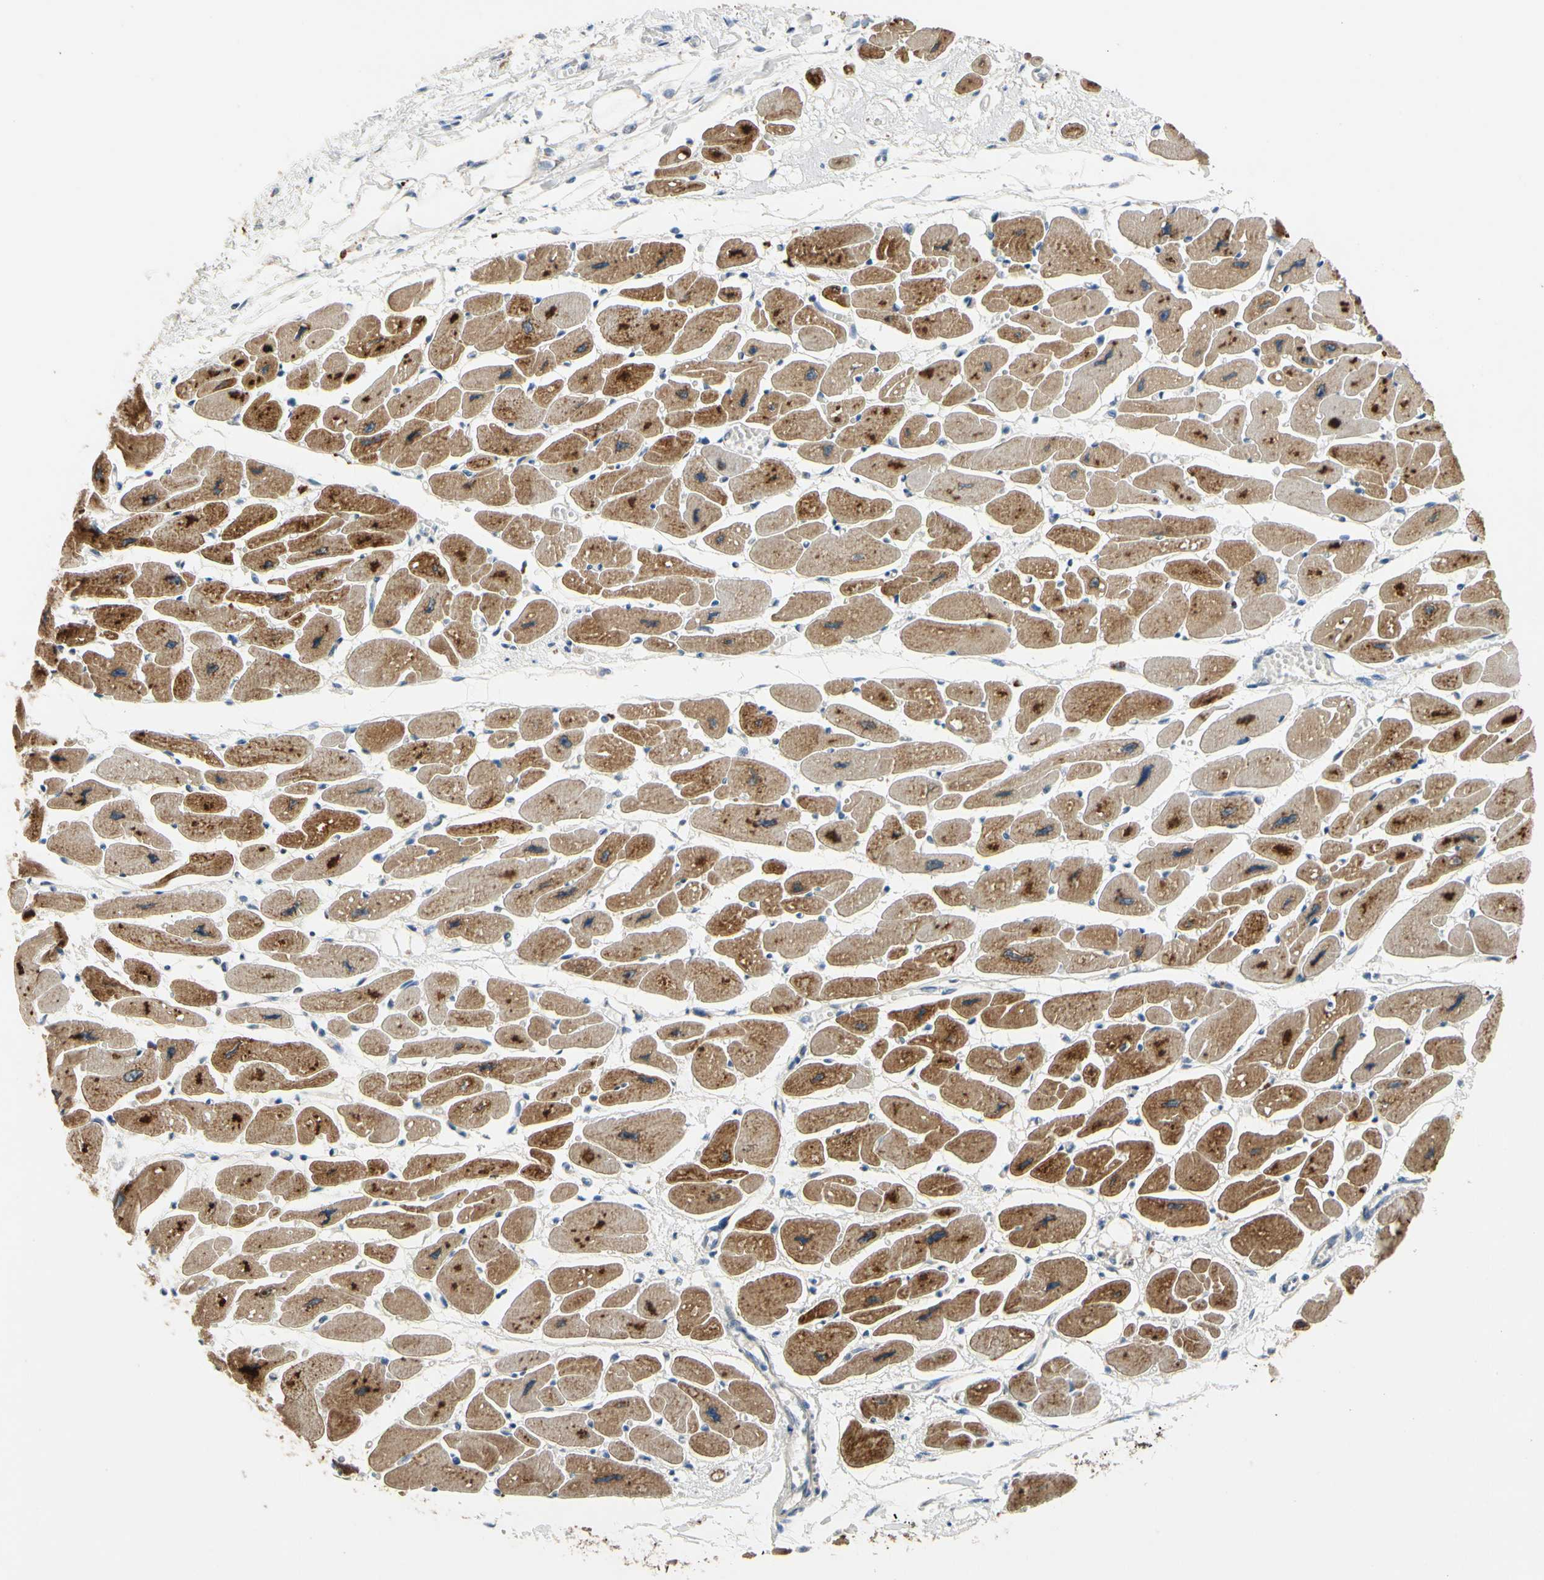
{"staining": {"intensity": "strong", "quantity": ">75%", "location": "cytoplasmic/membranous"}, "tissue": "heart muscle", "cell_type": "Cardiomyocytes", "image_type": "normal", "snomed": [{"axis": "morphology", "description": "Normal tissue, NOS"}, {"axis": "topography", "description": "Heart"}], "caption": "IHC (DAB (3,3'-diaminobenzidine)) staining of benign human heart muscle displays strong cytoplasmic/membranous protein expression in approximately >75% of cardiomyocytes.", "gene": "SLC27A6", "patient": {"sex": "female", "age": 54}}